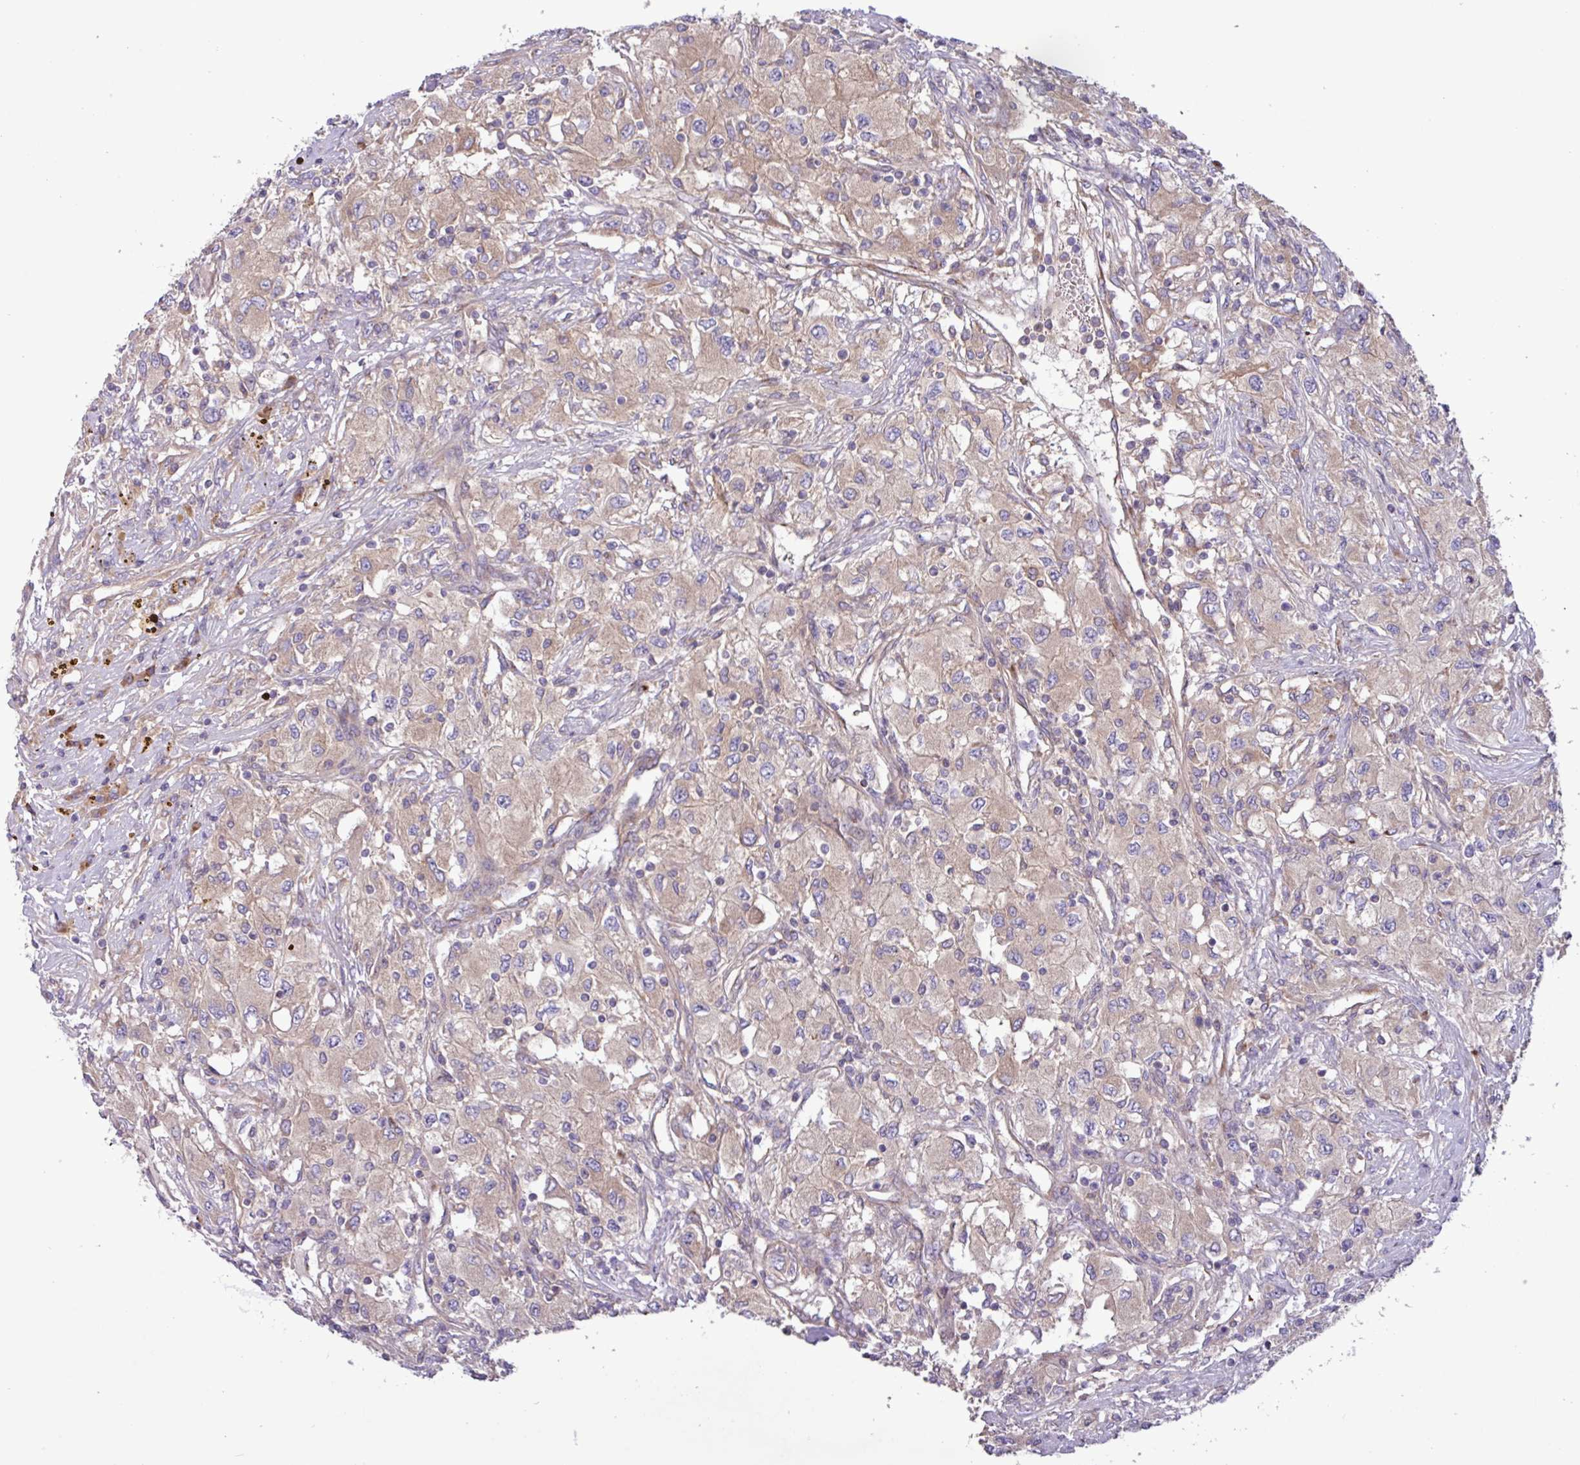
{"staining": {"intensity": "weak", "quantity": "25%-75%", "location": "cytoplasmic/membranous"}, "tissue": "renal cancer", "cell_type": "Tumor cells", "image_type": "cancer", "snomed": [{"axis": "morphology", "description": "Adenocarcinoma, NOS"}, {"axis": "topography", "description": "Kidney"}], "caption": "A brown stain labels weak cytoplasmic/membranous positivity of a protein in human renal cancer tumor cells.", "gene": "RAB19", "patient": {"sex": "female", "age": 67}}